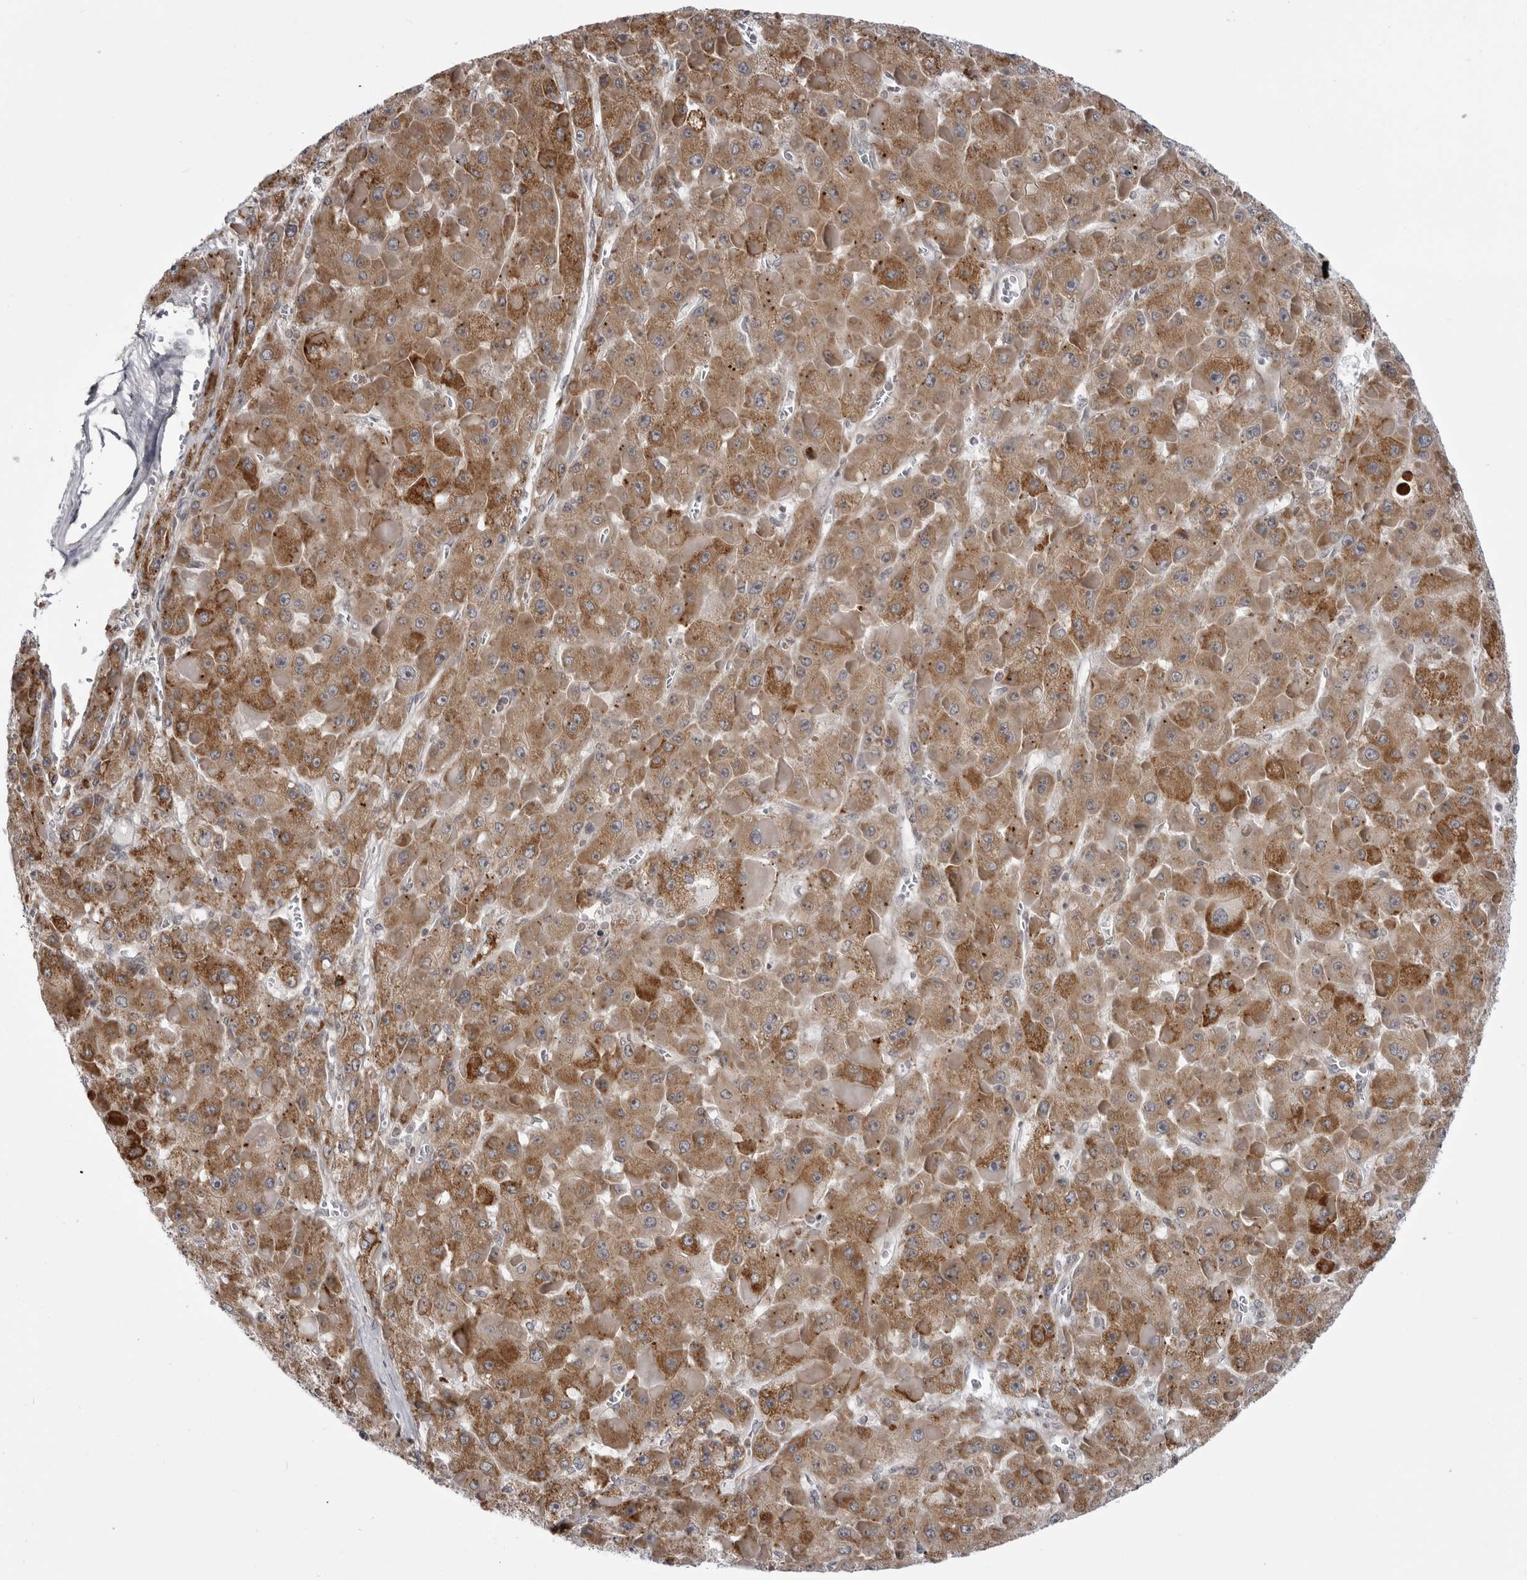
{"staining": {"intensity": "strong", "quantity": ">75%", "location": "cytoplasmic/membranous"}, "tissue": "liver cancer", "cell_type": "Tumor cells", "image_type": "cancer", "snomed": [{"axis": "morphology", "description": "Carcinoma, Hepatocellular, NOS"}, {"axis": "topography", "description": "Liver"}], "caption": "High-power microscopy captured an immunohistochemistry image of liver cancer (hepatocellular carcinoma), revealing strong cytoplasmic/membranous positivity in about >75% of tumor cells. (DAB (3,3'-diaminobenzidine) IHC, brown staining for protein, blue staining for nuclei).", "gene": "CCDC18", "patient": {"sex": "female", "age": 73}}